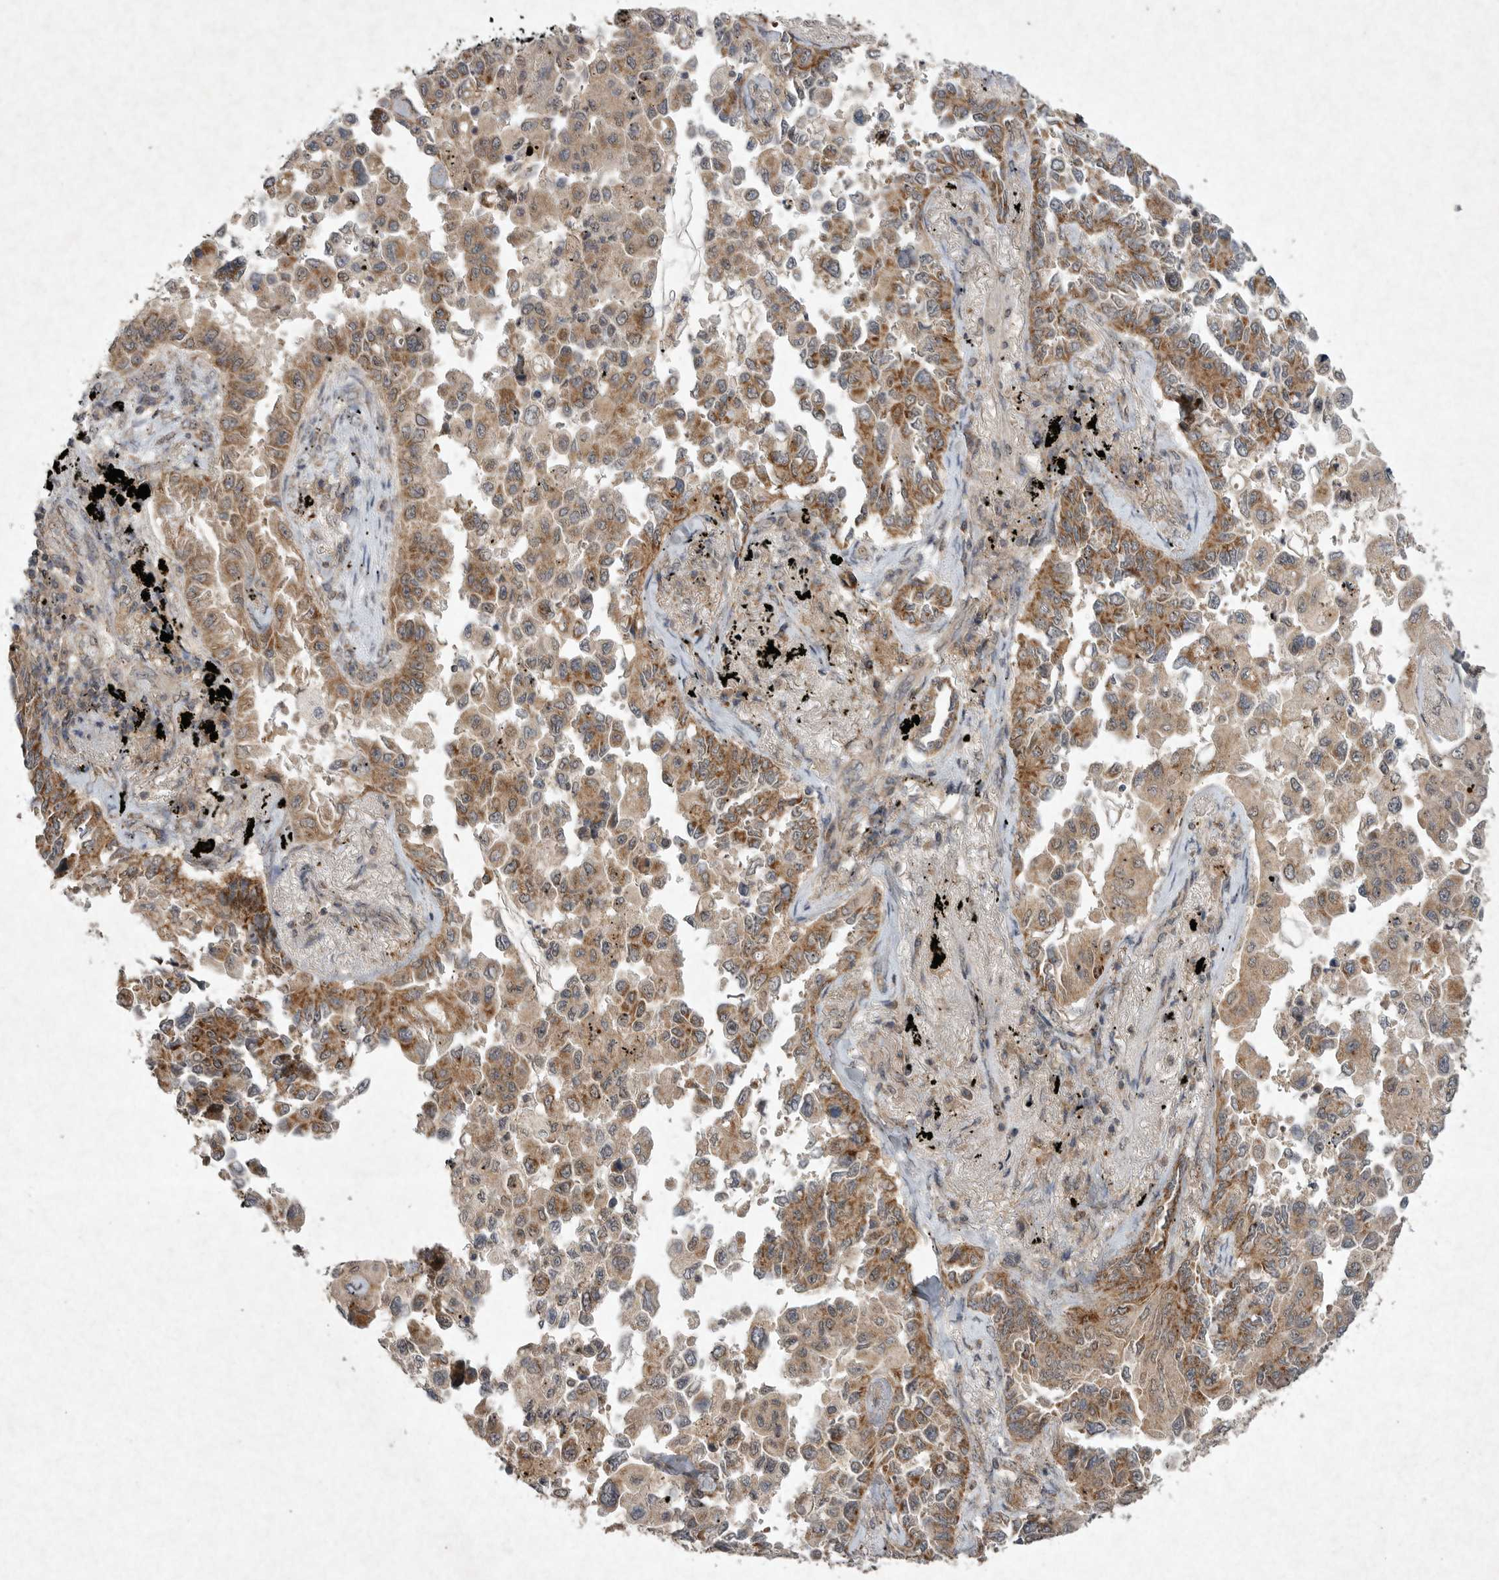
{"staining": {"intensity": "moderate", "quantity": ">75%", "location": "cytoplasmic/membranous"}, "tissue": "lung cancer", "cell_type": "Tumor cells", "image_type": "cancer", "snomed": [{"axis": "morphology", "description": "Adenocarcinoma, NOS"}, {"axis": "topography", "description": "Lung"}], "caption": "An immunohistochemistry (IHC) micrograph of neoplastic tissue is shown. Protein staining in brown shows moderate cytoplasmic/membranous positivity in lung cancer within tumor cells.", "gene": "DDR1", "patient": {"sex": "female", "age": 67}}